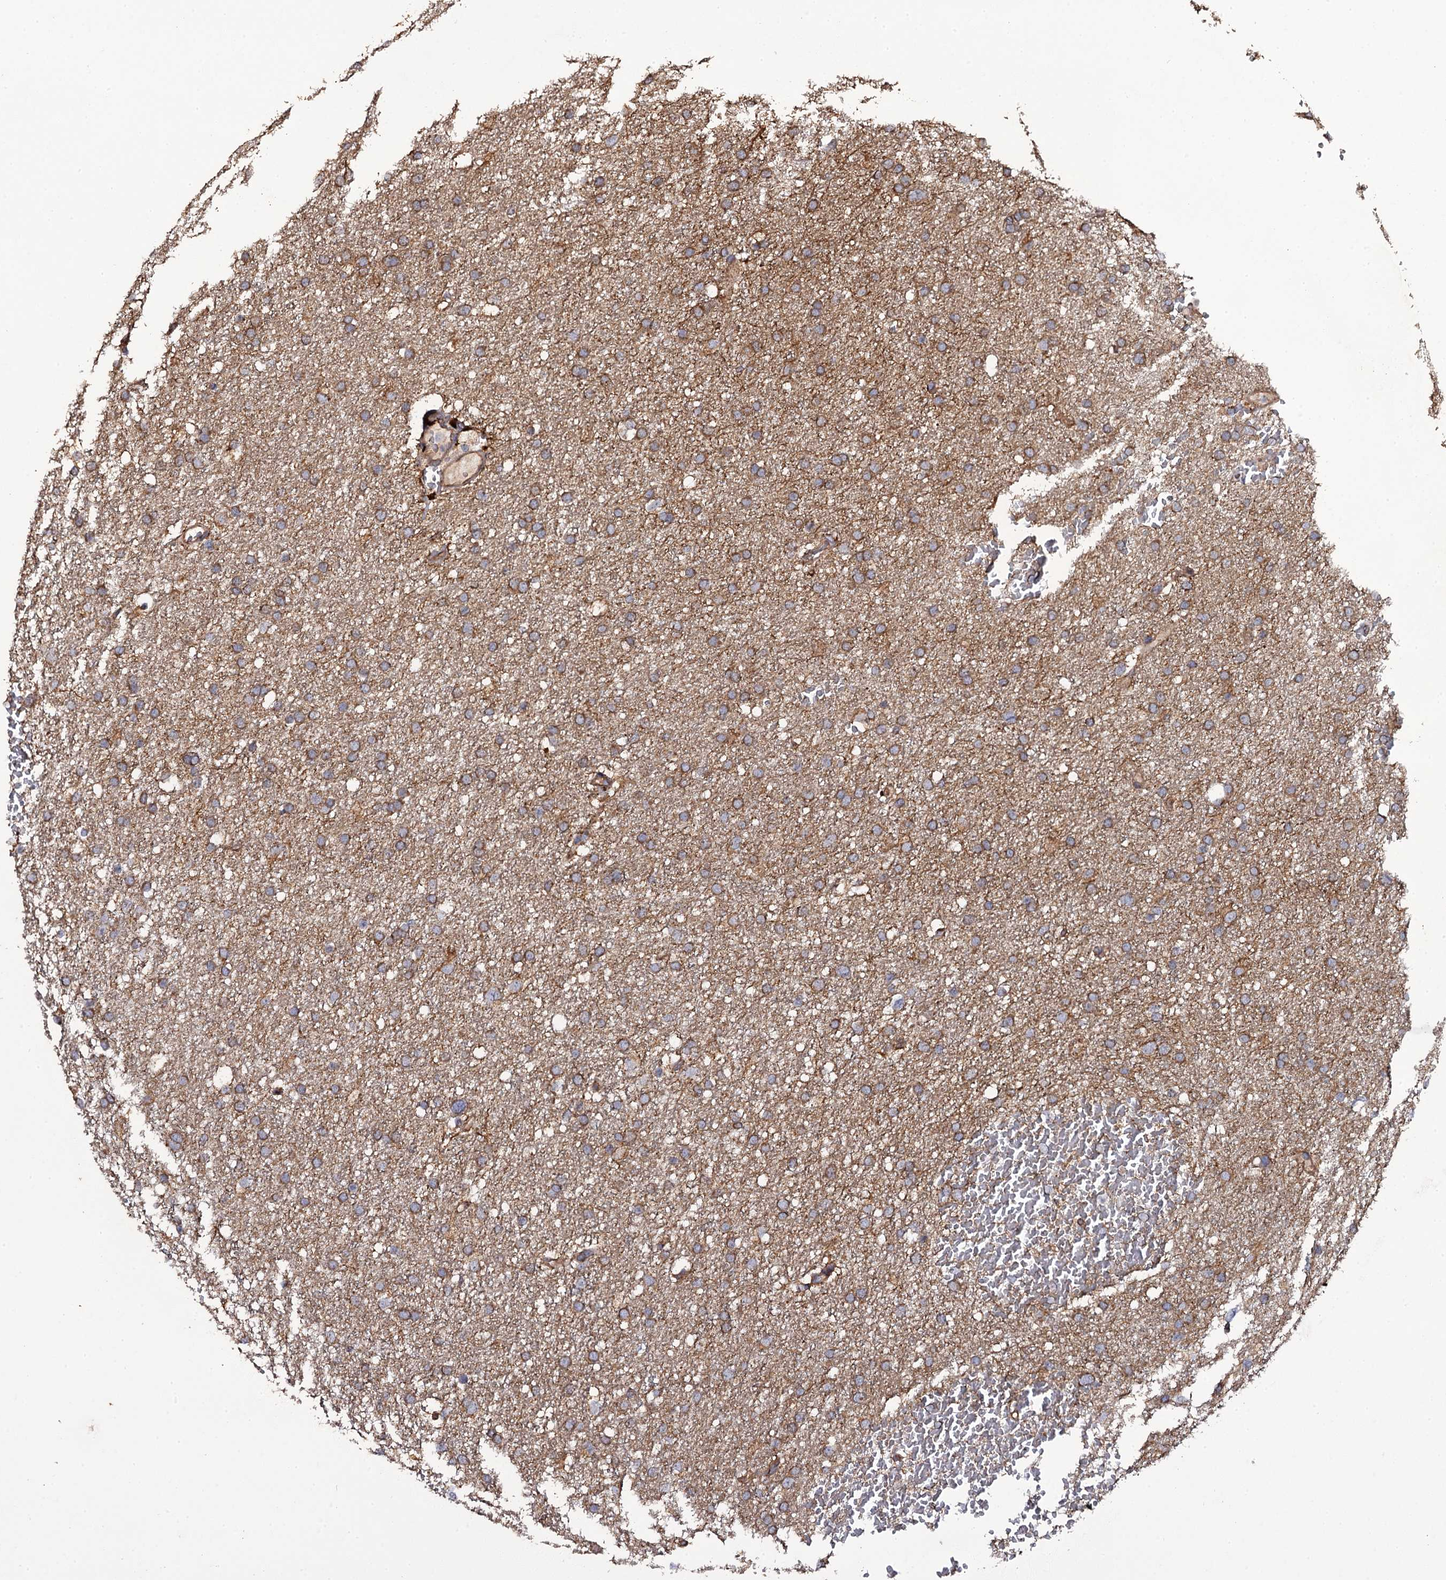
{"staining": {"intensity": "moderate", "quantity": ">75%", "location": "cytoplasmic/membranous"}, "tissue": "glioma", "cell_type": "Tumor cells", "image_type": "cancer", "snomed": [{"axis": "morphology", "description": "Glioma, malignant, High grade"}, {"axis": "topography", "description": "Cerebral cortex"}], "caption": "A histopathology image of human malignant high-grade glioma stained for a protein shows moderate cytoplasmic/membranous brown staining in tumor cells. The protein of interest is shown in brown color, while the nuclei are stained blue.", "gene": "TTC23", "patient": {"sex": "female", "age": 36}}